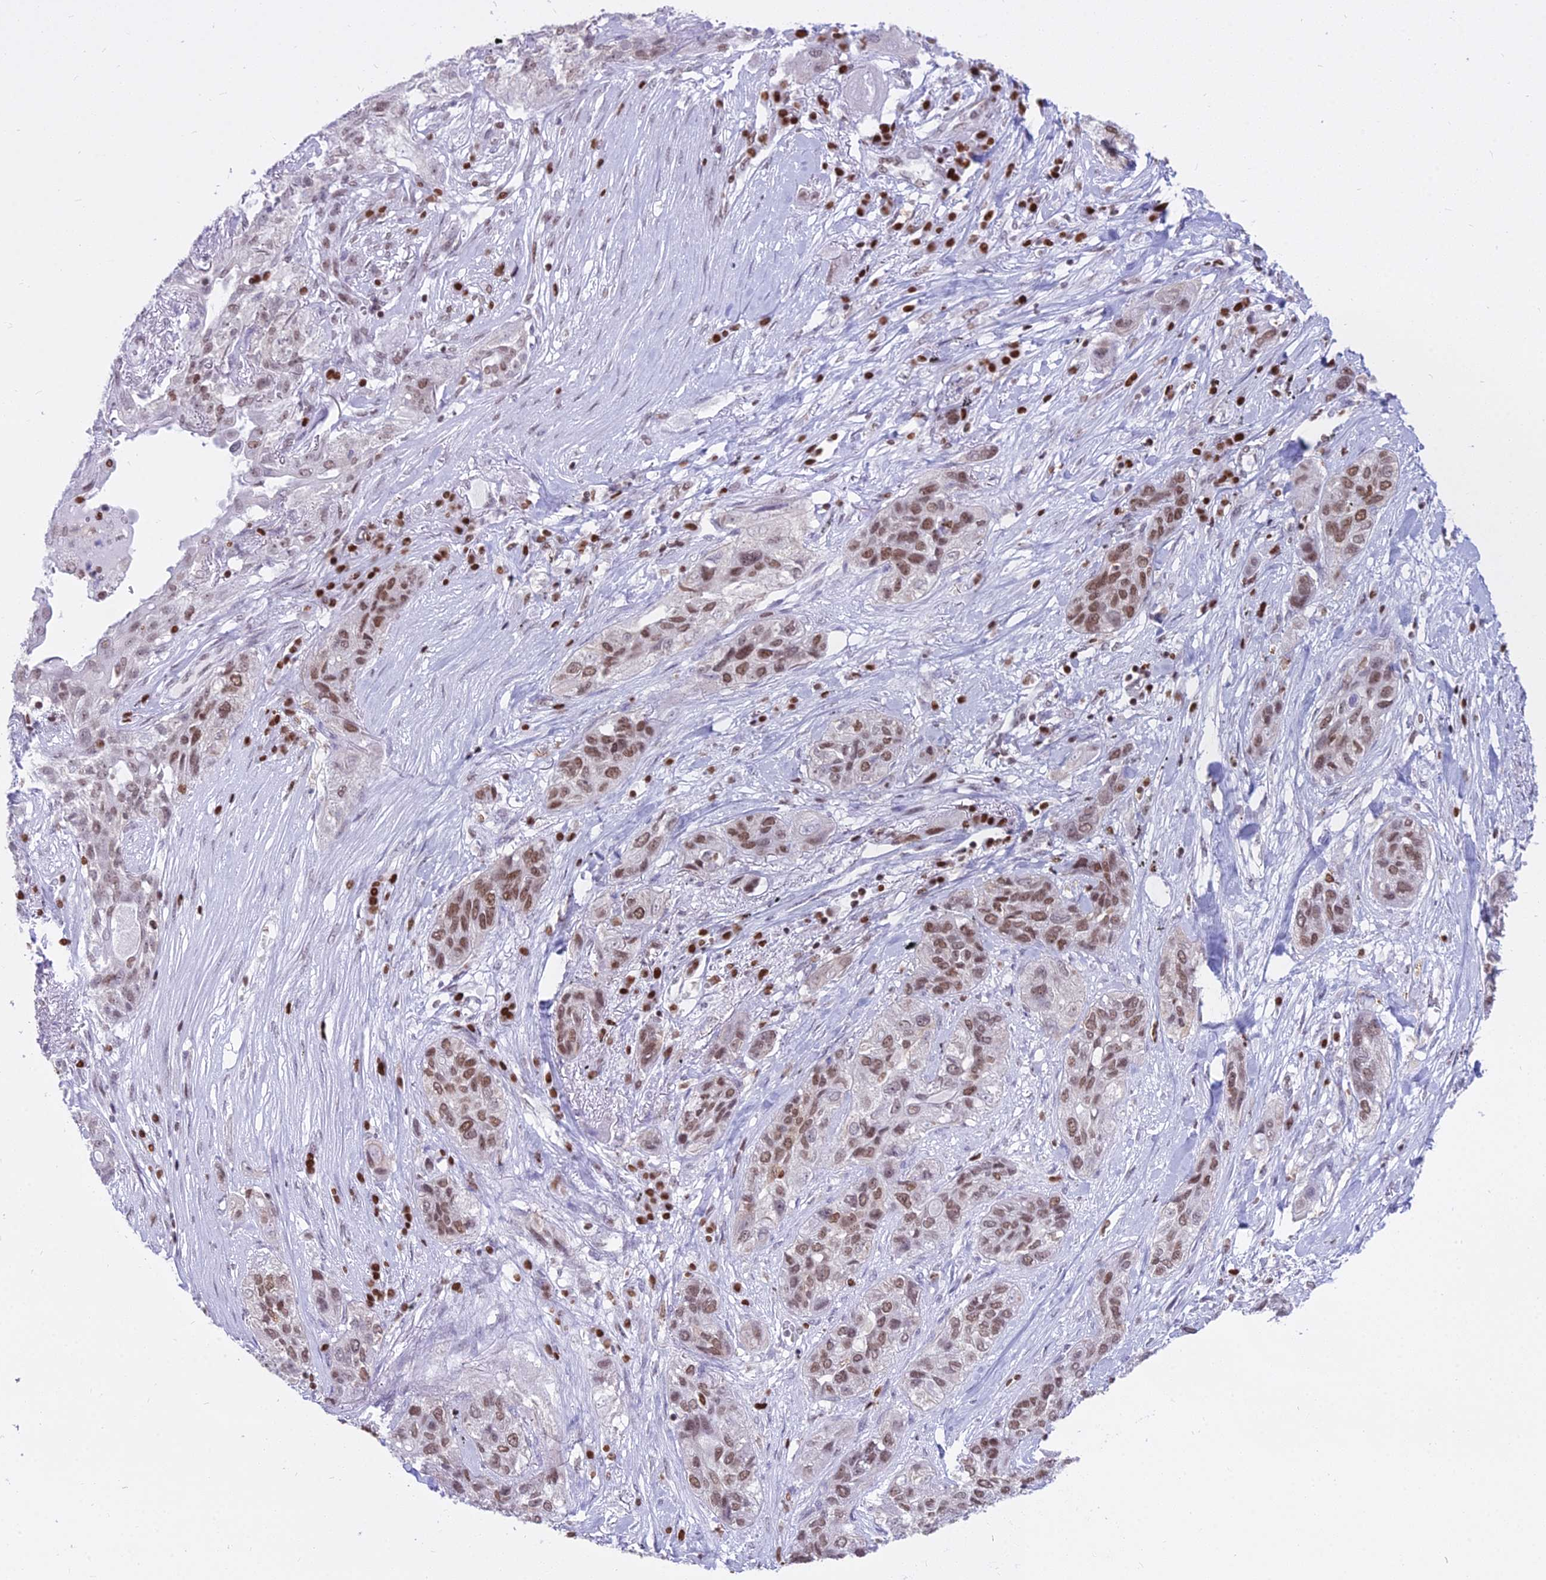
{"staining": {"intensity": "moderate", "quantity": ">75%", "location": "nuclear"}, "tissue": "lung cancer", "cell_type": "Tumor cells", "image_type": "cancer", "snomed": [{"axis": "morphology", "description": "Squamous cell carcinoma, NOS"}, {"axis": "topography", "description": "Lung"}], "caption": "DAB (3,3'-diaminobenzidine) immunohistochemical staining of squamous cell carcinoma (lung) displays moderate nuclear protein expression in about >75% of tumor cells. Immunohistochemistry stains the protein of interest in brown and the nuclei are stained blue.", "gene": "PARP1", "patient": {"sex": "female", "age": 70}}